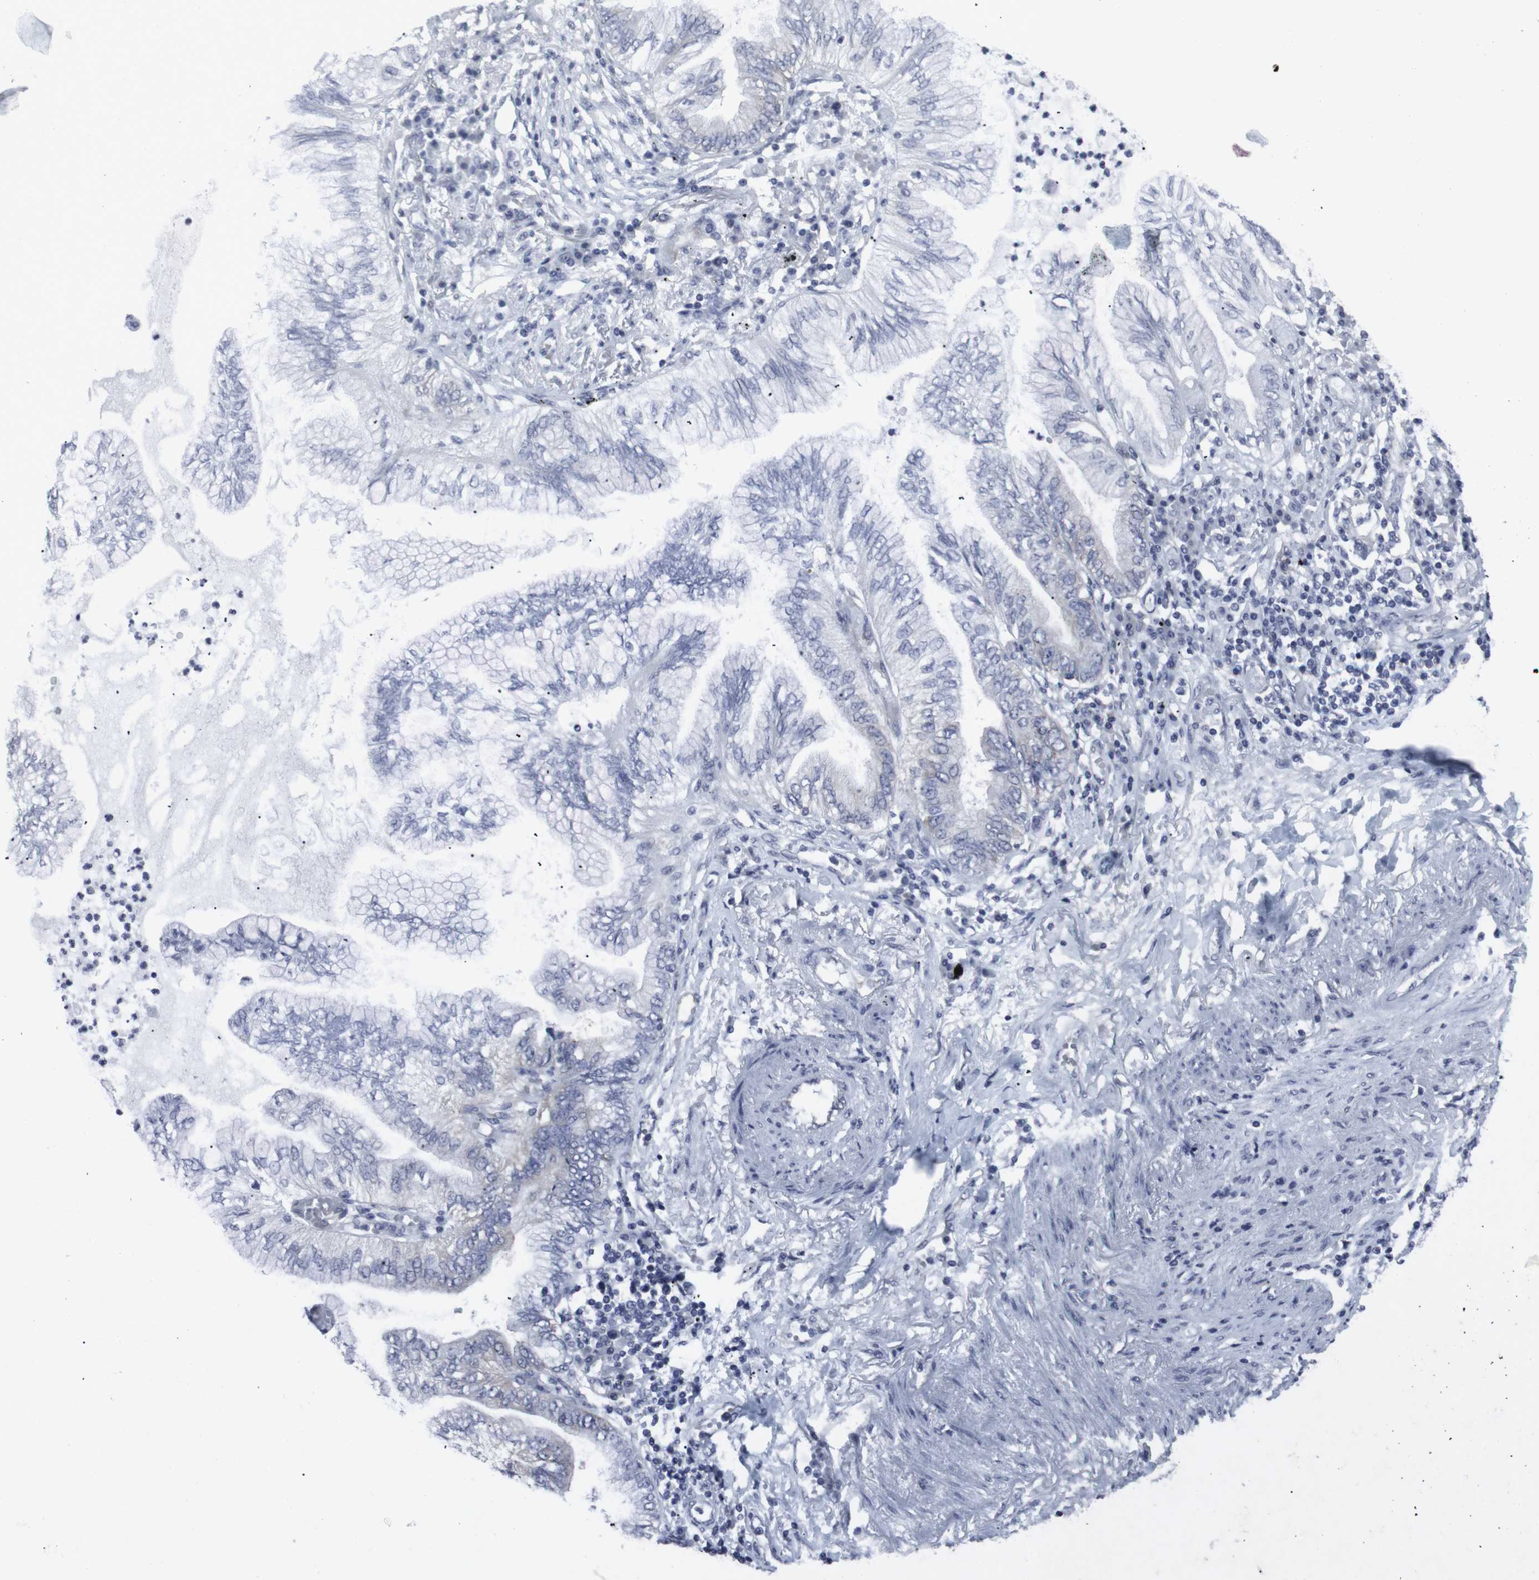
{"staining": {"intensity": "negative", "quantity": "none", "location": "none"}, "tissue": "lung cancer", "cell_type": "Tumor cells", "image_type": "cancer", "snomed": [{"axis": "morphology", "description": "Normal tissue, NOS"}, {"axis": "morphology", "description": "Adenocarcinoma, NOS"}, {"axis": "topography", "description": "Bronchus"}, {"axis": "topography", "description": "Lung"}], "caption": "An immunohistochemistry (IHC) image of lung cancer (adenocarcinoma) is shown. There is no staining in tumor cells of lung cancer (adenocarcinoma).", "gene": "GEMIN2", "patient": {"sex": "female", "age": 70}}